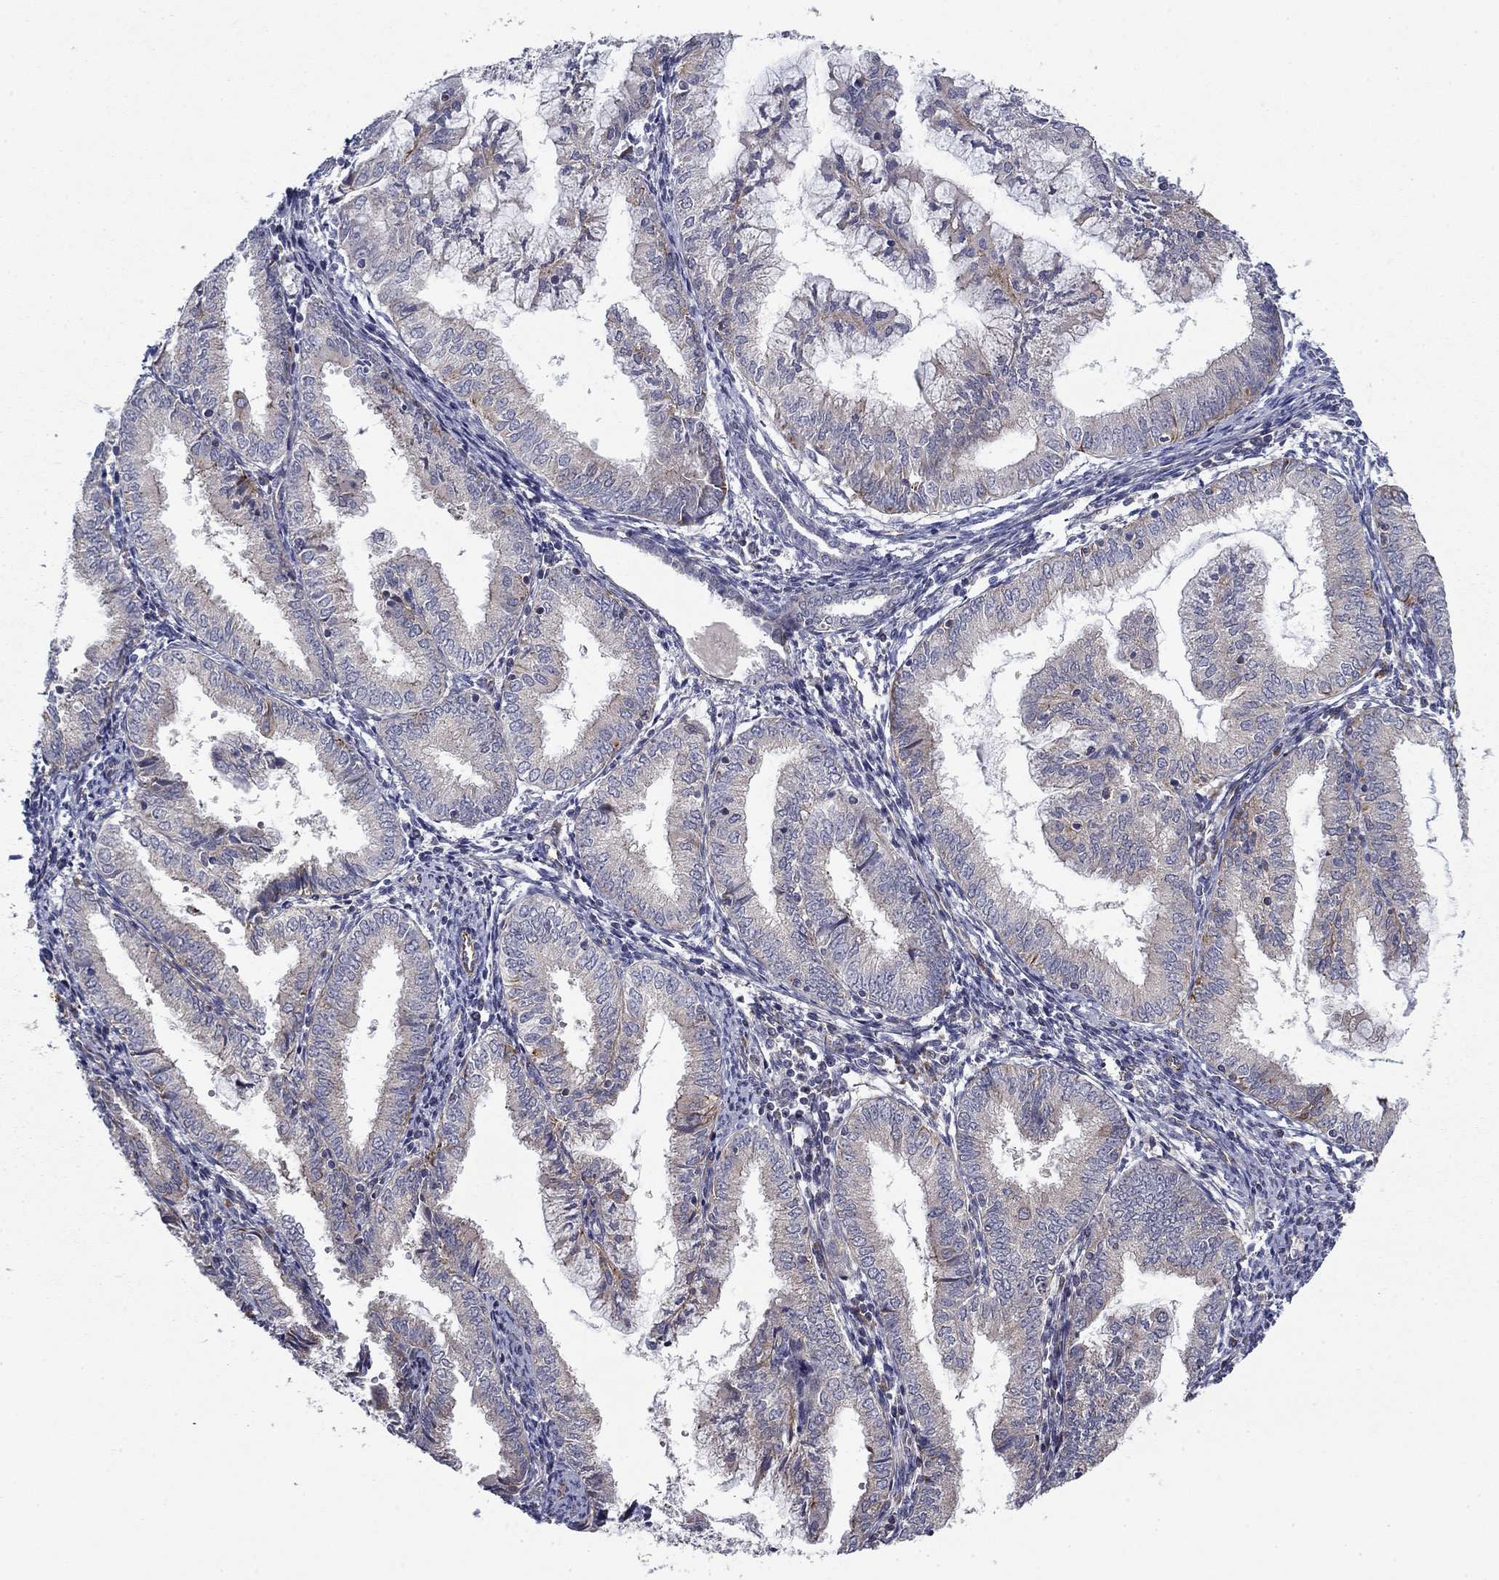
{"staining": {"intensity": "weak", "quantity": "<25%", "location": "cytoplasmic/membranous"}, "tissue": "endometrial cancer", "cell_type": "Tumor cells", "image_type": "cancer", "snomed": [{"axis": "morphology", "description": "Adenocarcinoma, NOS"}, {"axis": "topography", "description": "Endometrium"}], "caption": "A micrograph of human endometrial cancer is negative for staining in tumor cells.", "gene": "CLSTN1", "patient": {"sex": "female", "age": 56}}